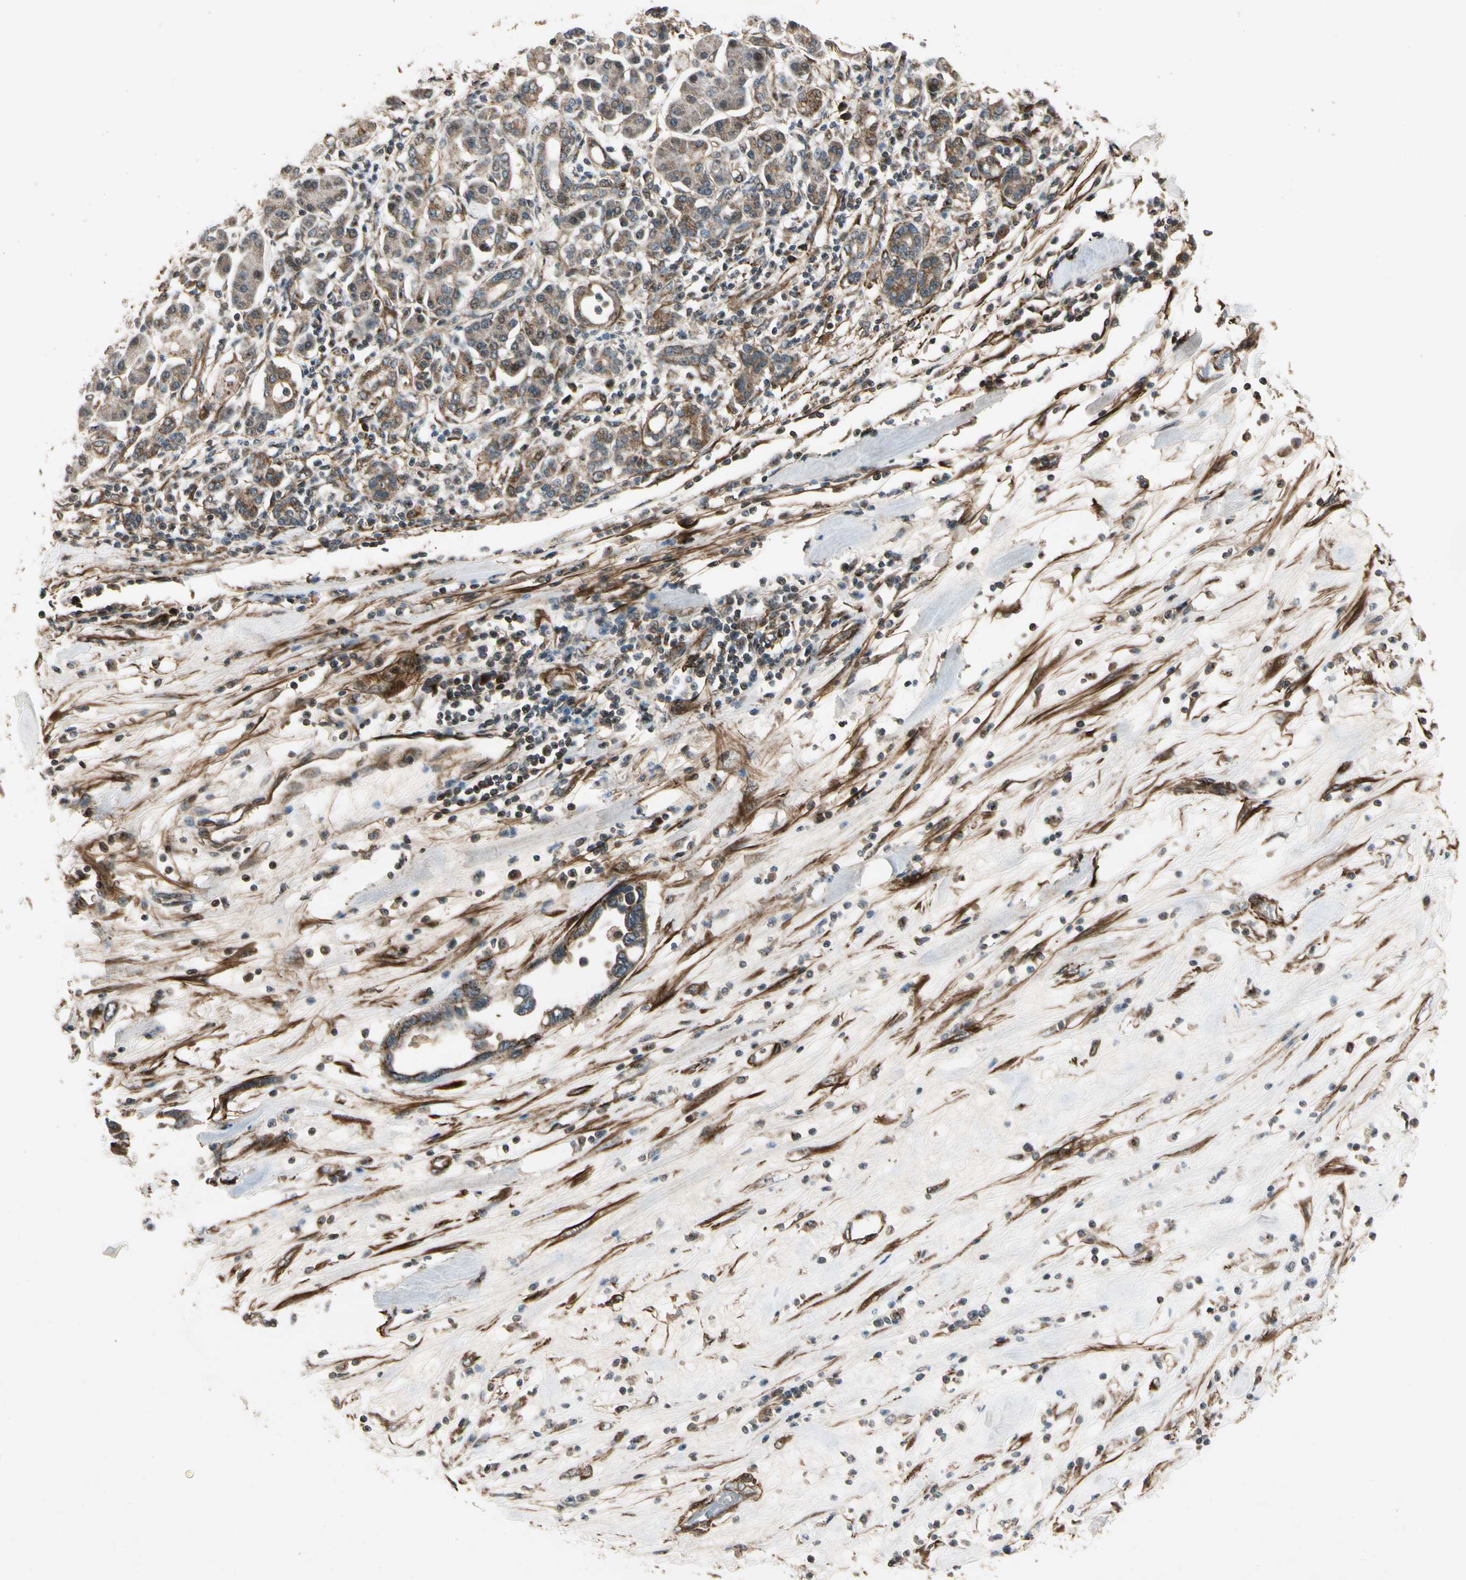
{"staining": {"intensity": "moderate", "quantity": "25%-75%", "location": "cytoplasmic/membranous"}, "tissue": "pancreatic cancer", "cell_type": "Tumor cells", "image_type": "cancer", "snomed": [{"axis": "morphology", "description": "Adenocarcinoma, NOS"}, {"axis": "topography", "description": "Pancreas"}], "caption": "Human pancreatic cancer stained for a protein (brown) exhibits moderate cytoplasmic/membranous positive staining in approximately 25%-75% of tumor cells.", "gene": "GCK", "patient": {"sex": "female", "age": 57}}